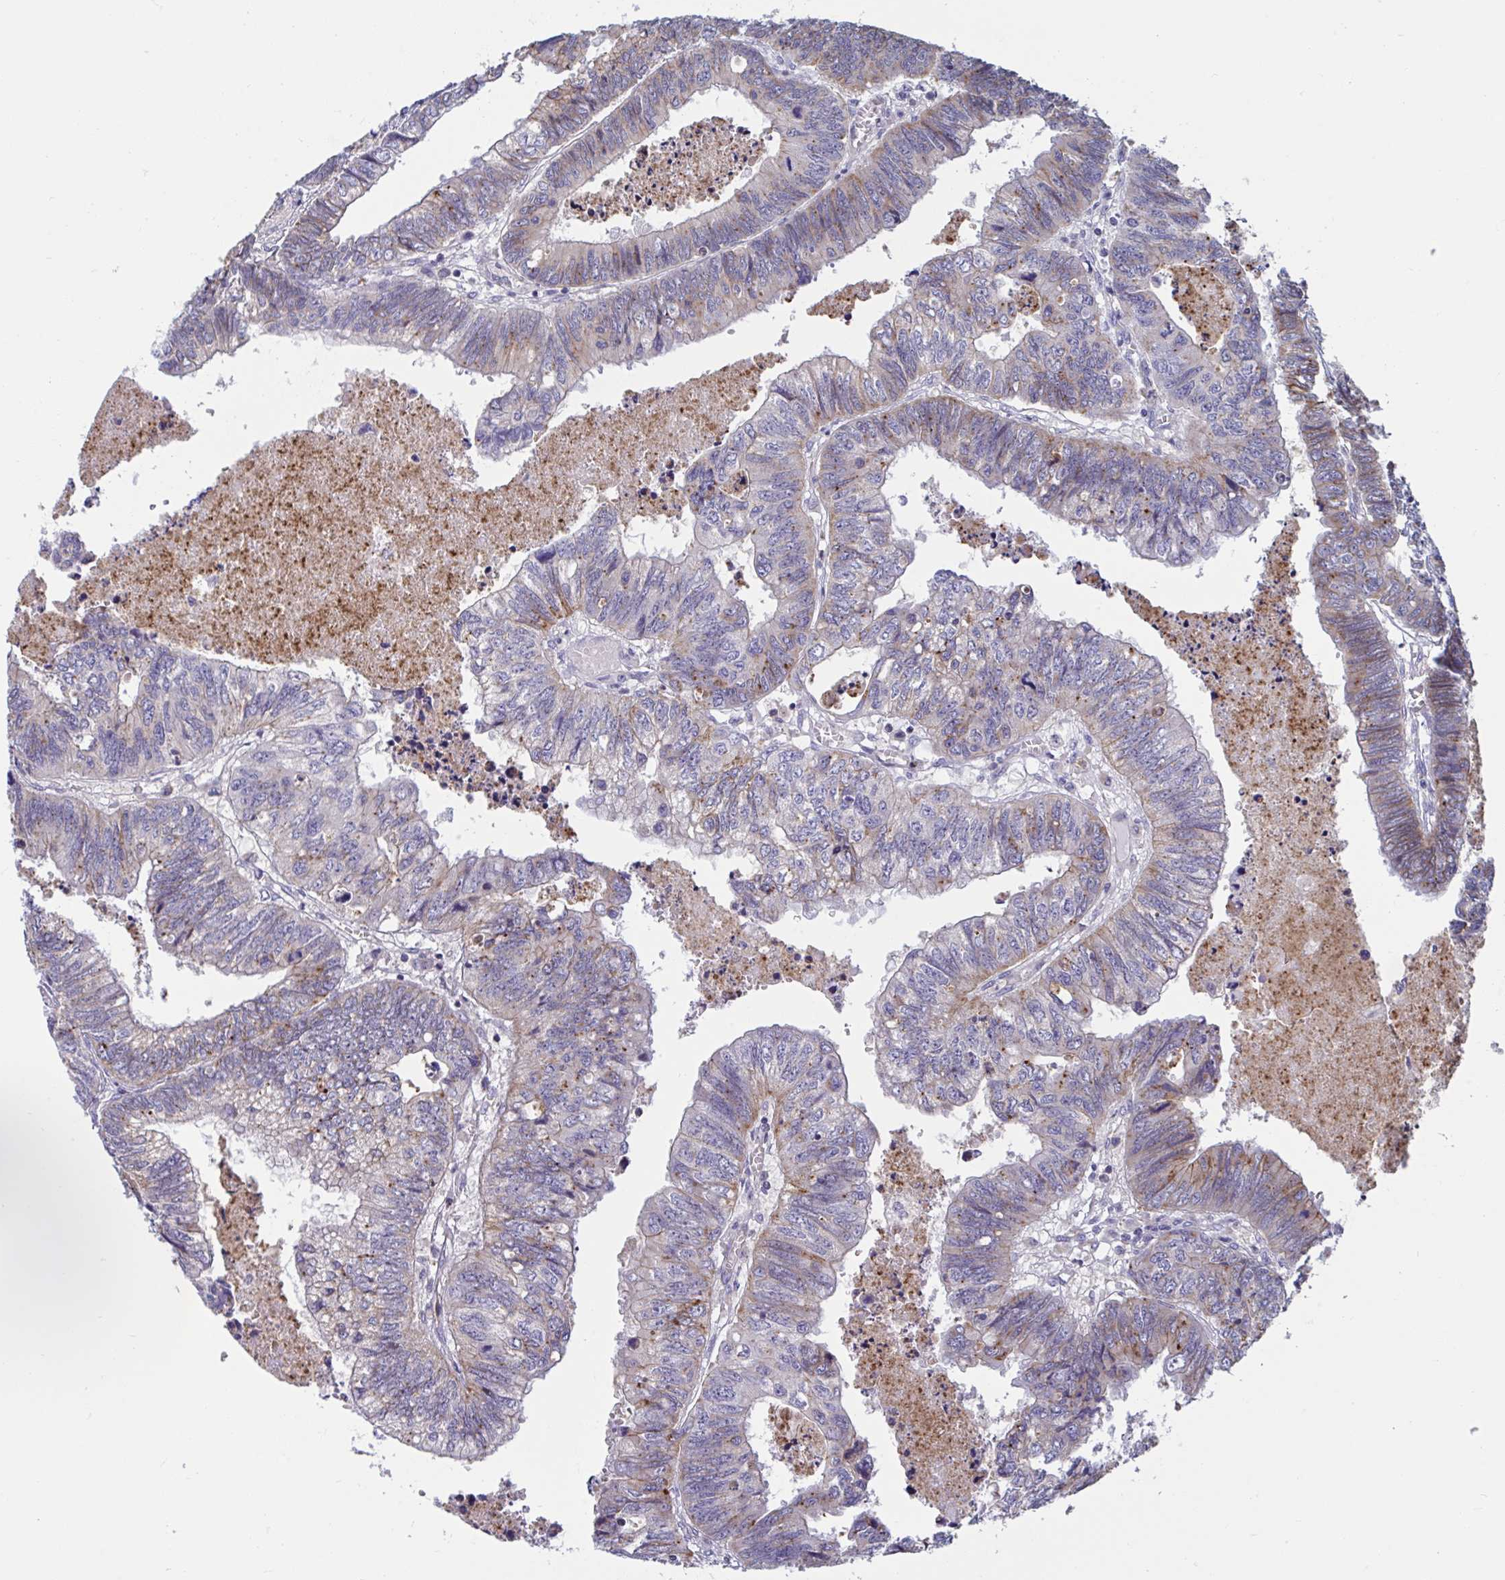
{"staining": {"intensity": "weak", "quantity": "25%-75%", "location": "cytoplasmic/membranous"}, "tissue": "colorectal cancer", "cell_type": "Tumor cells", "image_type": "cancer", "snomed": [{"axis": "morphology", "description": "Adenocarcinoma, NOS"}, {"axis": "topography", "description": "Colon"}], "caption": "Immunohistochemistry (IHC) photomicrograph of neoplastic tissue: colorectal cancer stained using IHC shows low levels of weak protein expression localized specifically in the cytoplasmic/membranous of tumor cells, appearing as a cytoplasmic/membranous brown color.", "gene": "SLC9A6", "patient": {"sex": "male", "age": 62}}